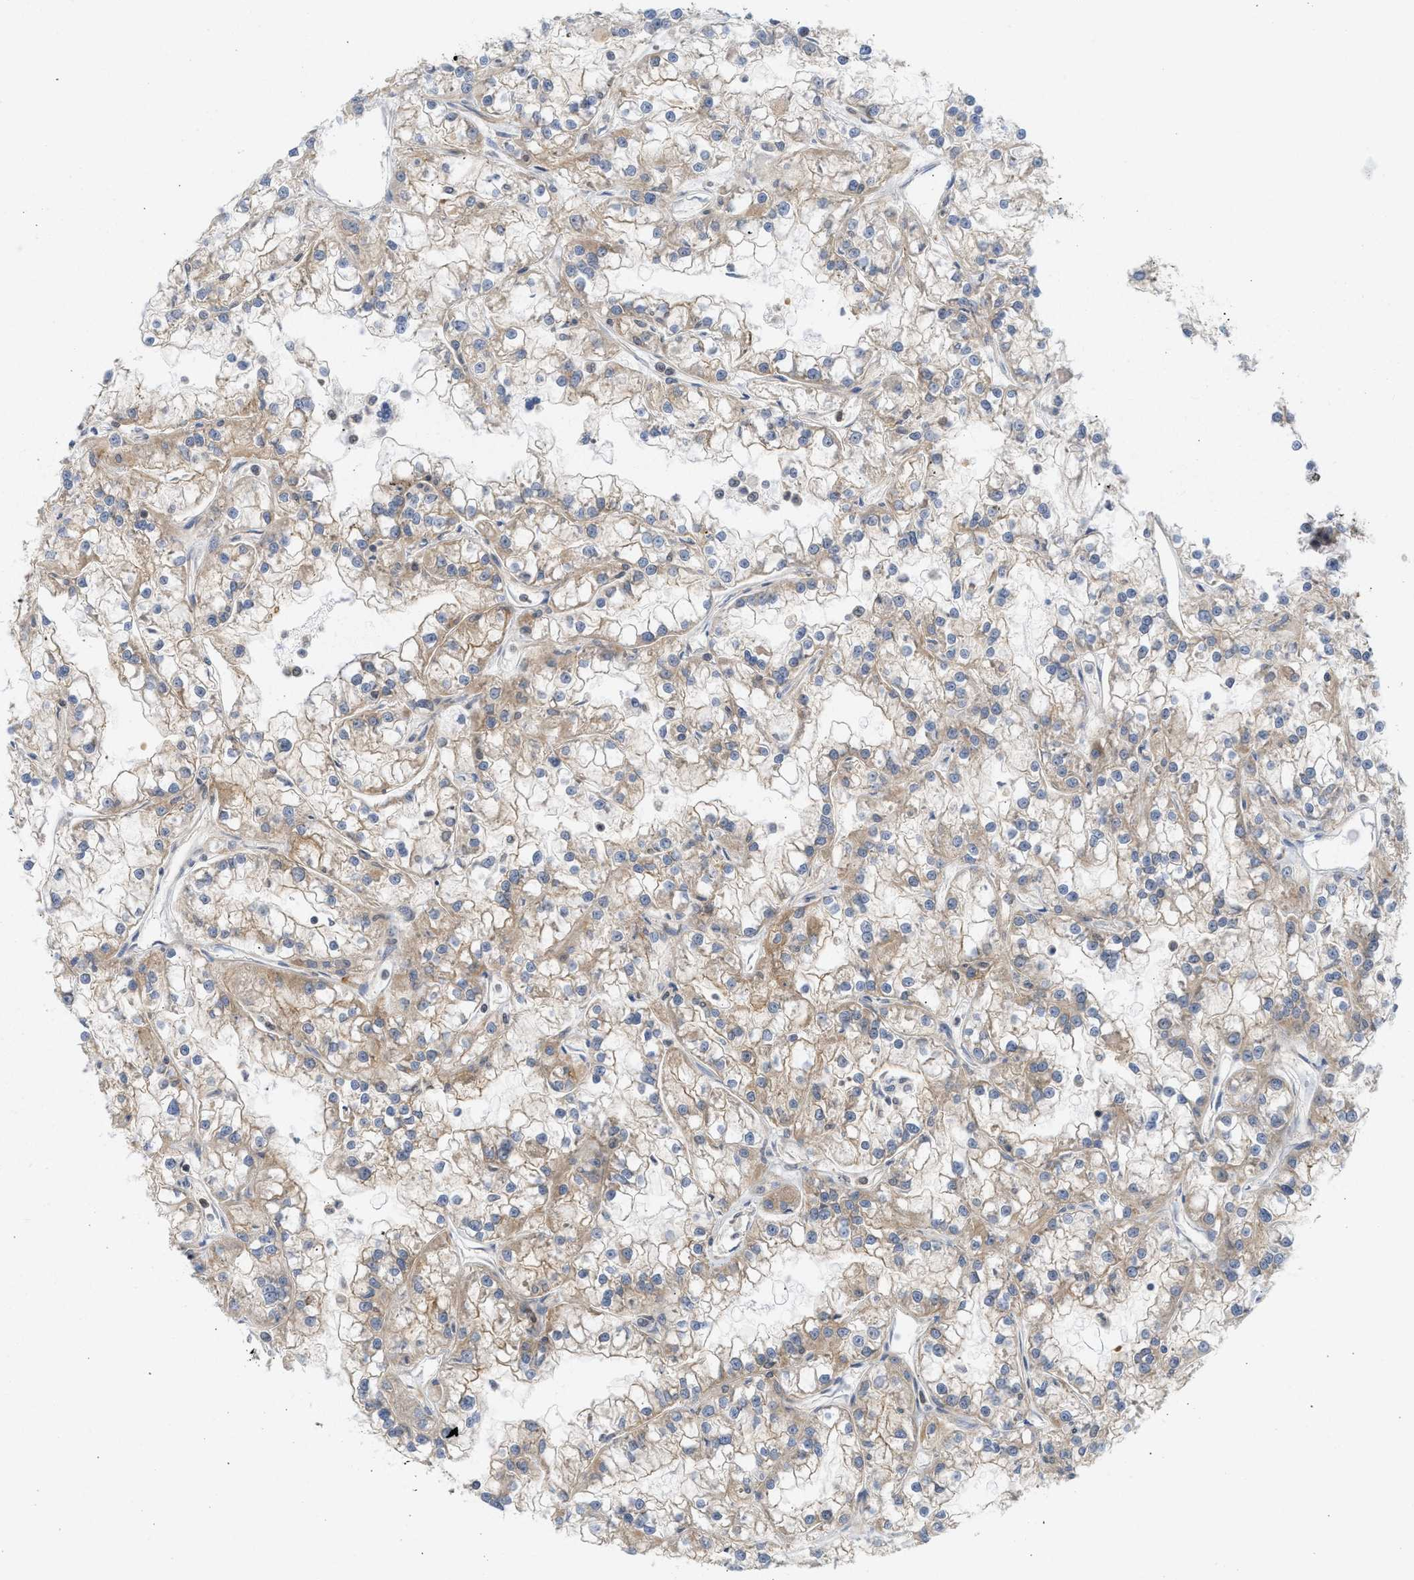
{"staining": {"intensity": "weak", "quantity": ">75%", "location": "cytoplasmic/membranous"}, "tissue": "renal cancer", "cell_type": "Tumor cells", "image_type": "cancer", "snomed": [{"axis": "morphology", "description": "Adenocarcinoma, NOS"}, {"axis": "topography", "description": "Kidney"}], "caption": "There is low levels of weak cytoplasmic/membranous positivity in tumor cells of renal cancer (adenocarcinoma), as demonstrated by immunohistochemical staining (brown color).", "gene": "STRN", "patient": {"sex": "female", "age": 52}}